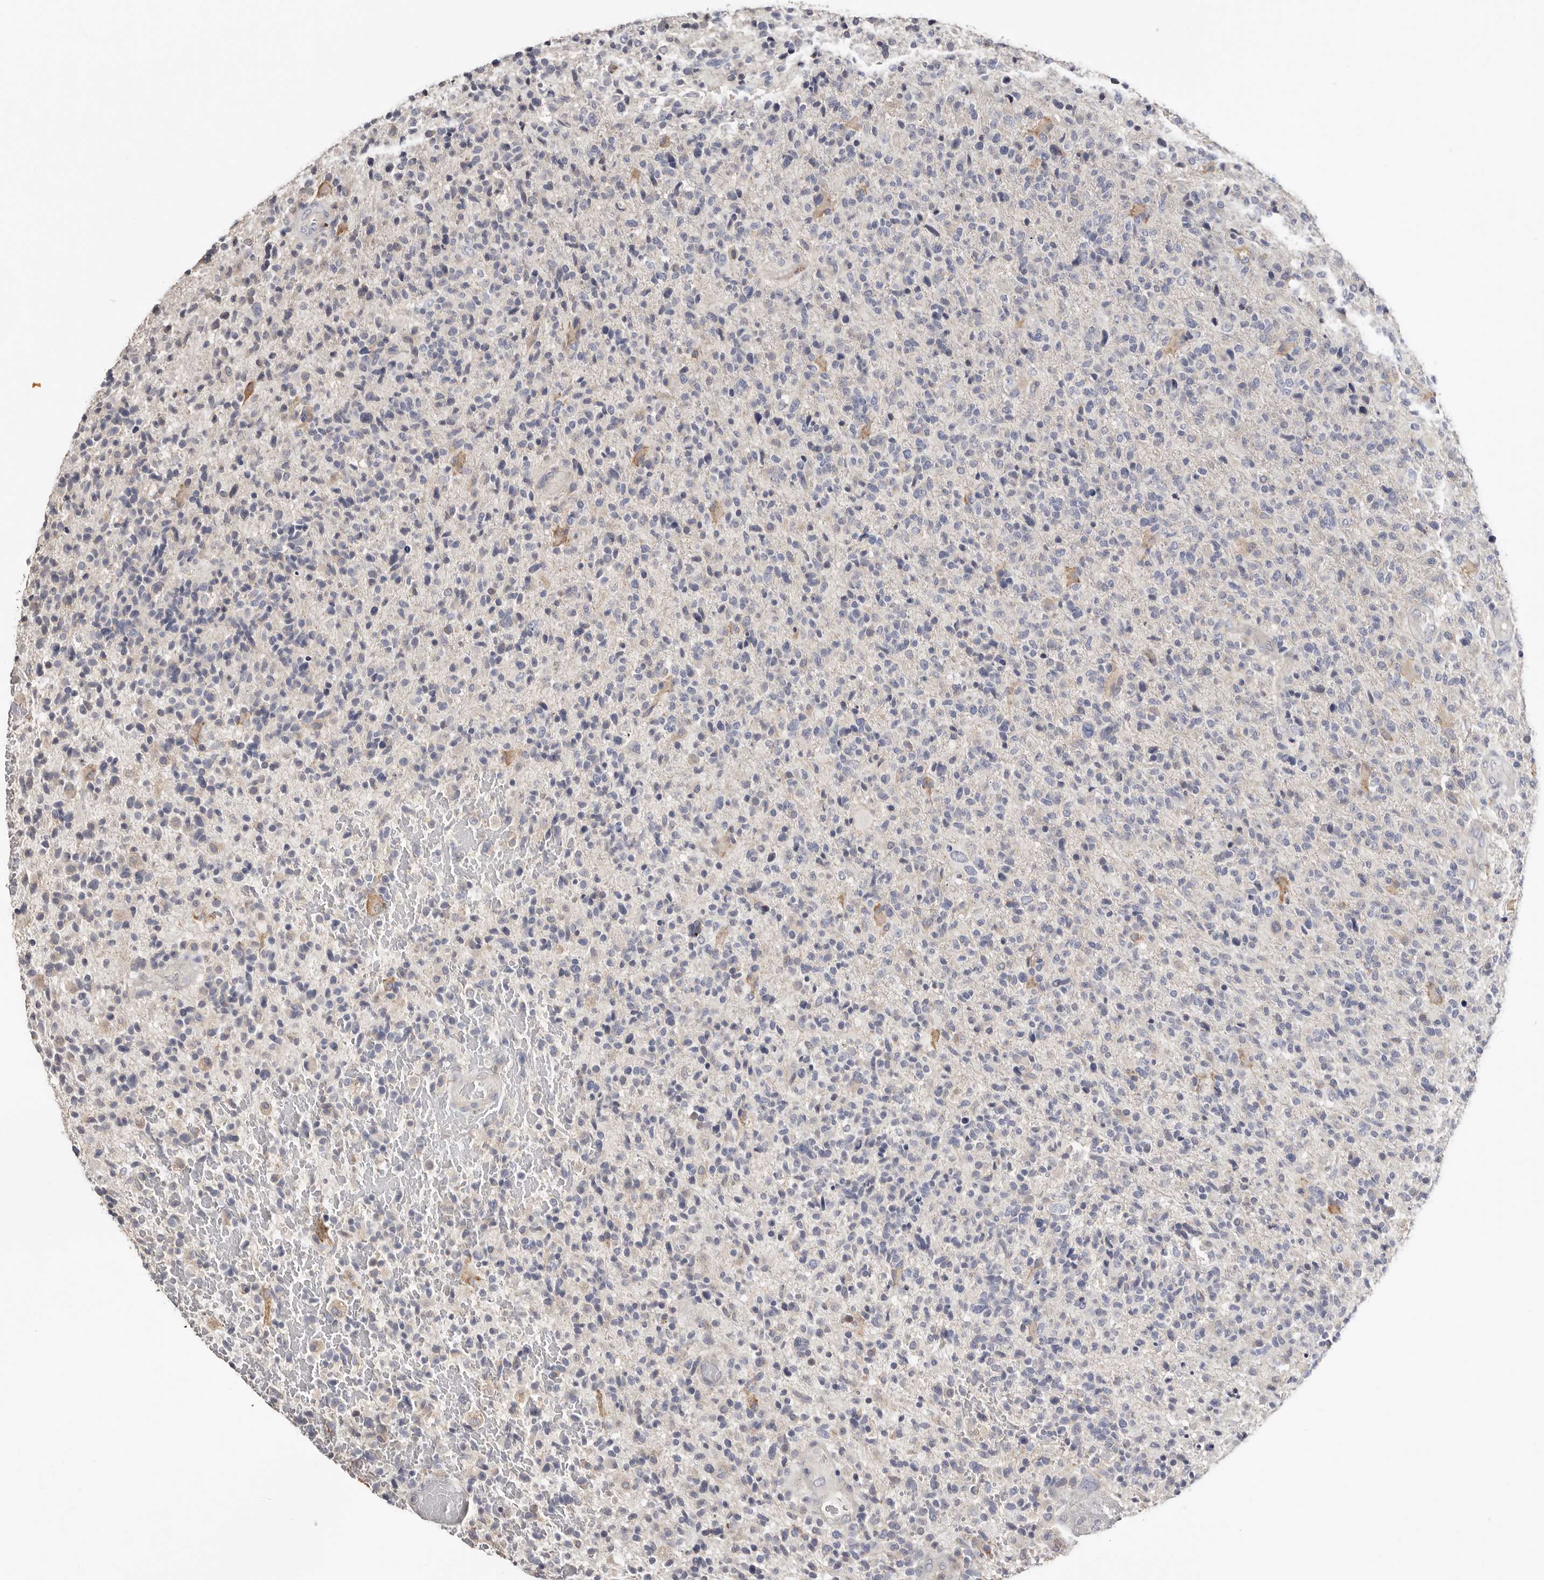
{"staining": {"intensity": "weak", "quantity": "<25%", "location": "cytoplasmic/membranous"}, "tissue": "glioma", "cell_type": "Tumor cells", "image_type": "cancer", "snomed": [{"axis": "morphology", "description": "Glioma, malignant, High grade"}, {"axis": "topography", "description": "Brain"}], "caption": "Photomicrograph shows no protein expression in tumor cells of glioma tissue.", "gene": "S100A14", "patient": {"sex": "male", "age": 72}}